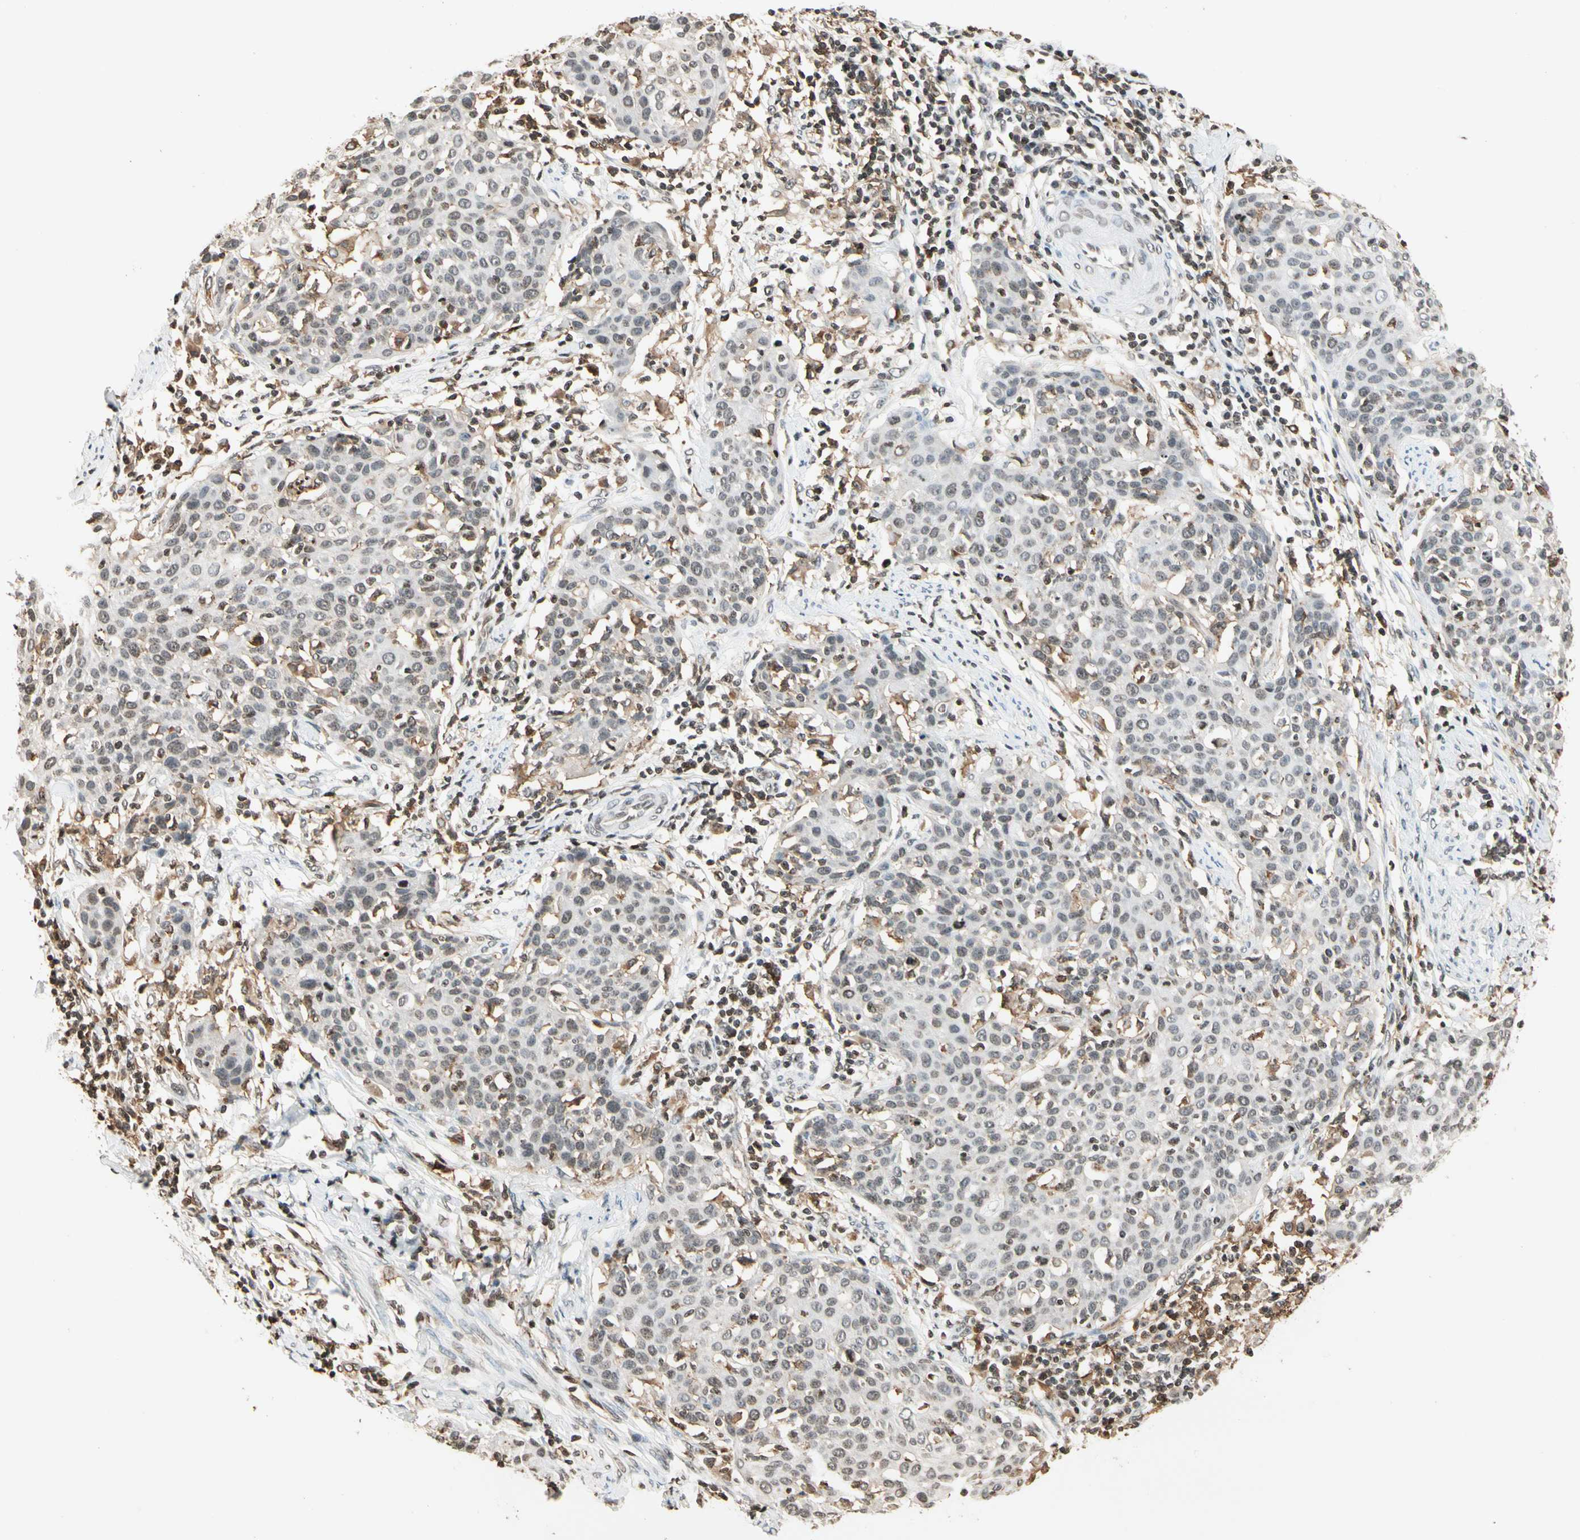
{"staining": {"intensity": "weak", "quantity": "<25%", "location": "nuclear"}, "tissue": "cervical cancer", "cell_type": "Tumor cells", "image_type": "cancer", "snomed": [{"axis": "morphology", "description": "Squamous cell carcinoma, NOS"}, {"axis": "topography", "description": "Cervix"}], "caption": "Immunohistochemistry of human cervical squamous cell carcinoma shows no positivity in tumor cells.", "gene": "FER", "patient": {"sex": "female", "age": 38}}